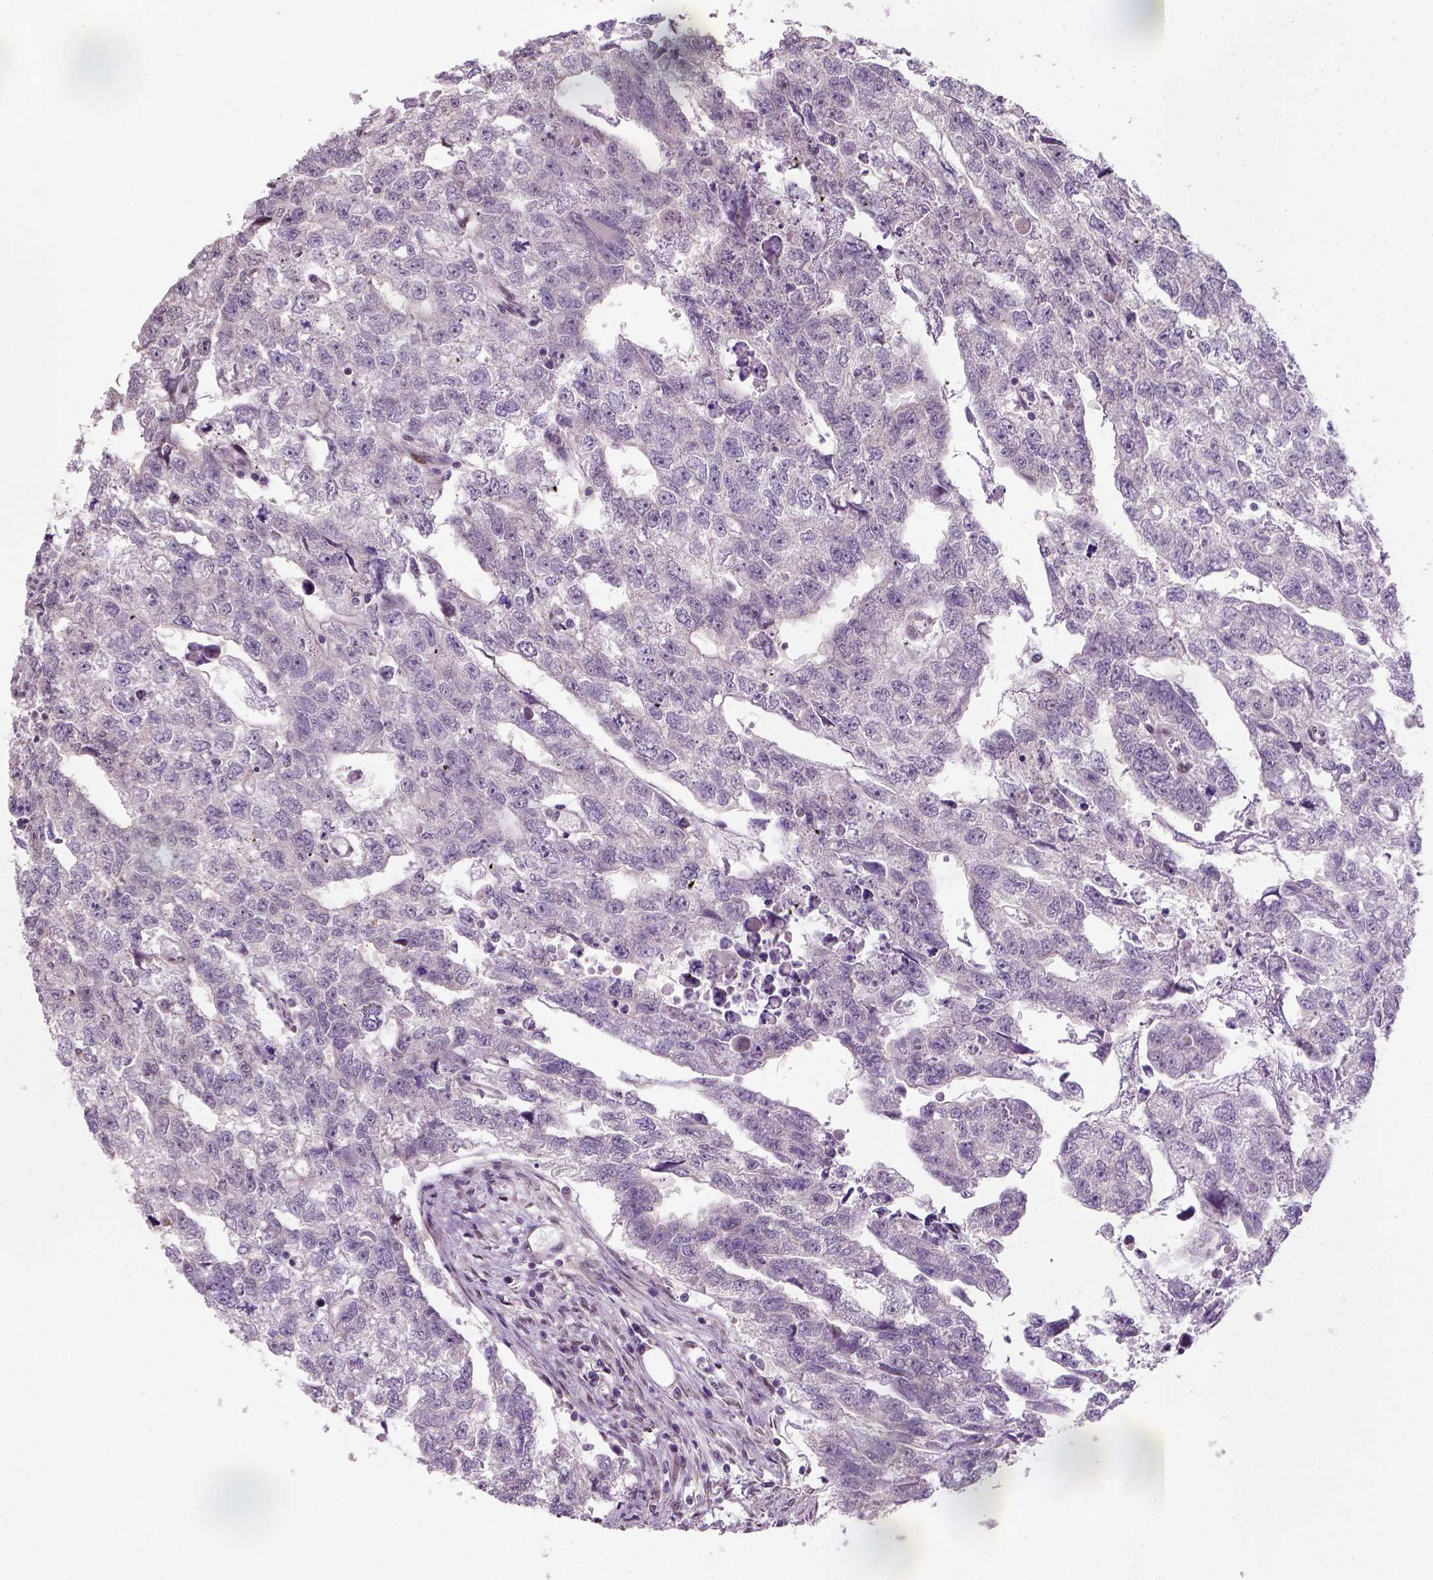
{"staining": {"intensity": "negative", "quantity": "none", "location": "none"}, "tissue": "testis cancer", "cell_type": "Tumor cells", "image_type": "cancer", "snomed": [{"axis": "morphology", "description": "Carcinoma, Embryonal, NOS"}, {"axis": "morphology", "description": "Teratoma, malignant, NOS"}, {"axis": "topography", "description": "Testis"}], "caption": "This is an immunohistochemistry (IHC) image of testis cancer. There is no positivity in tumor cells.", "gene": "C1orf112", "patient": {"sex": "male", "age": 44}}